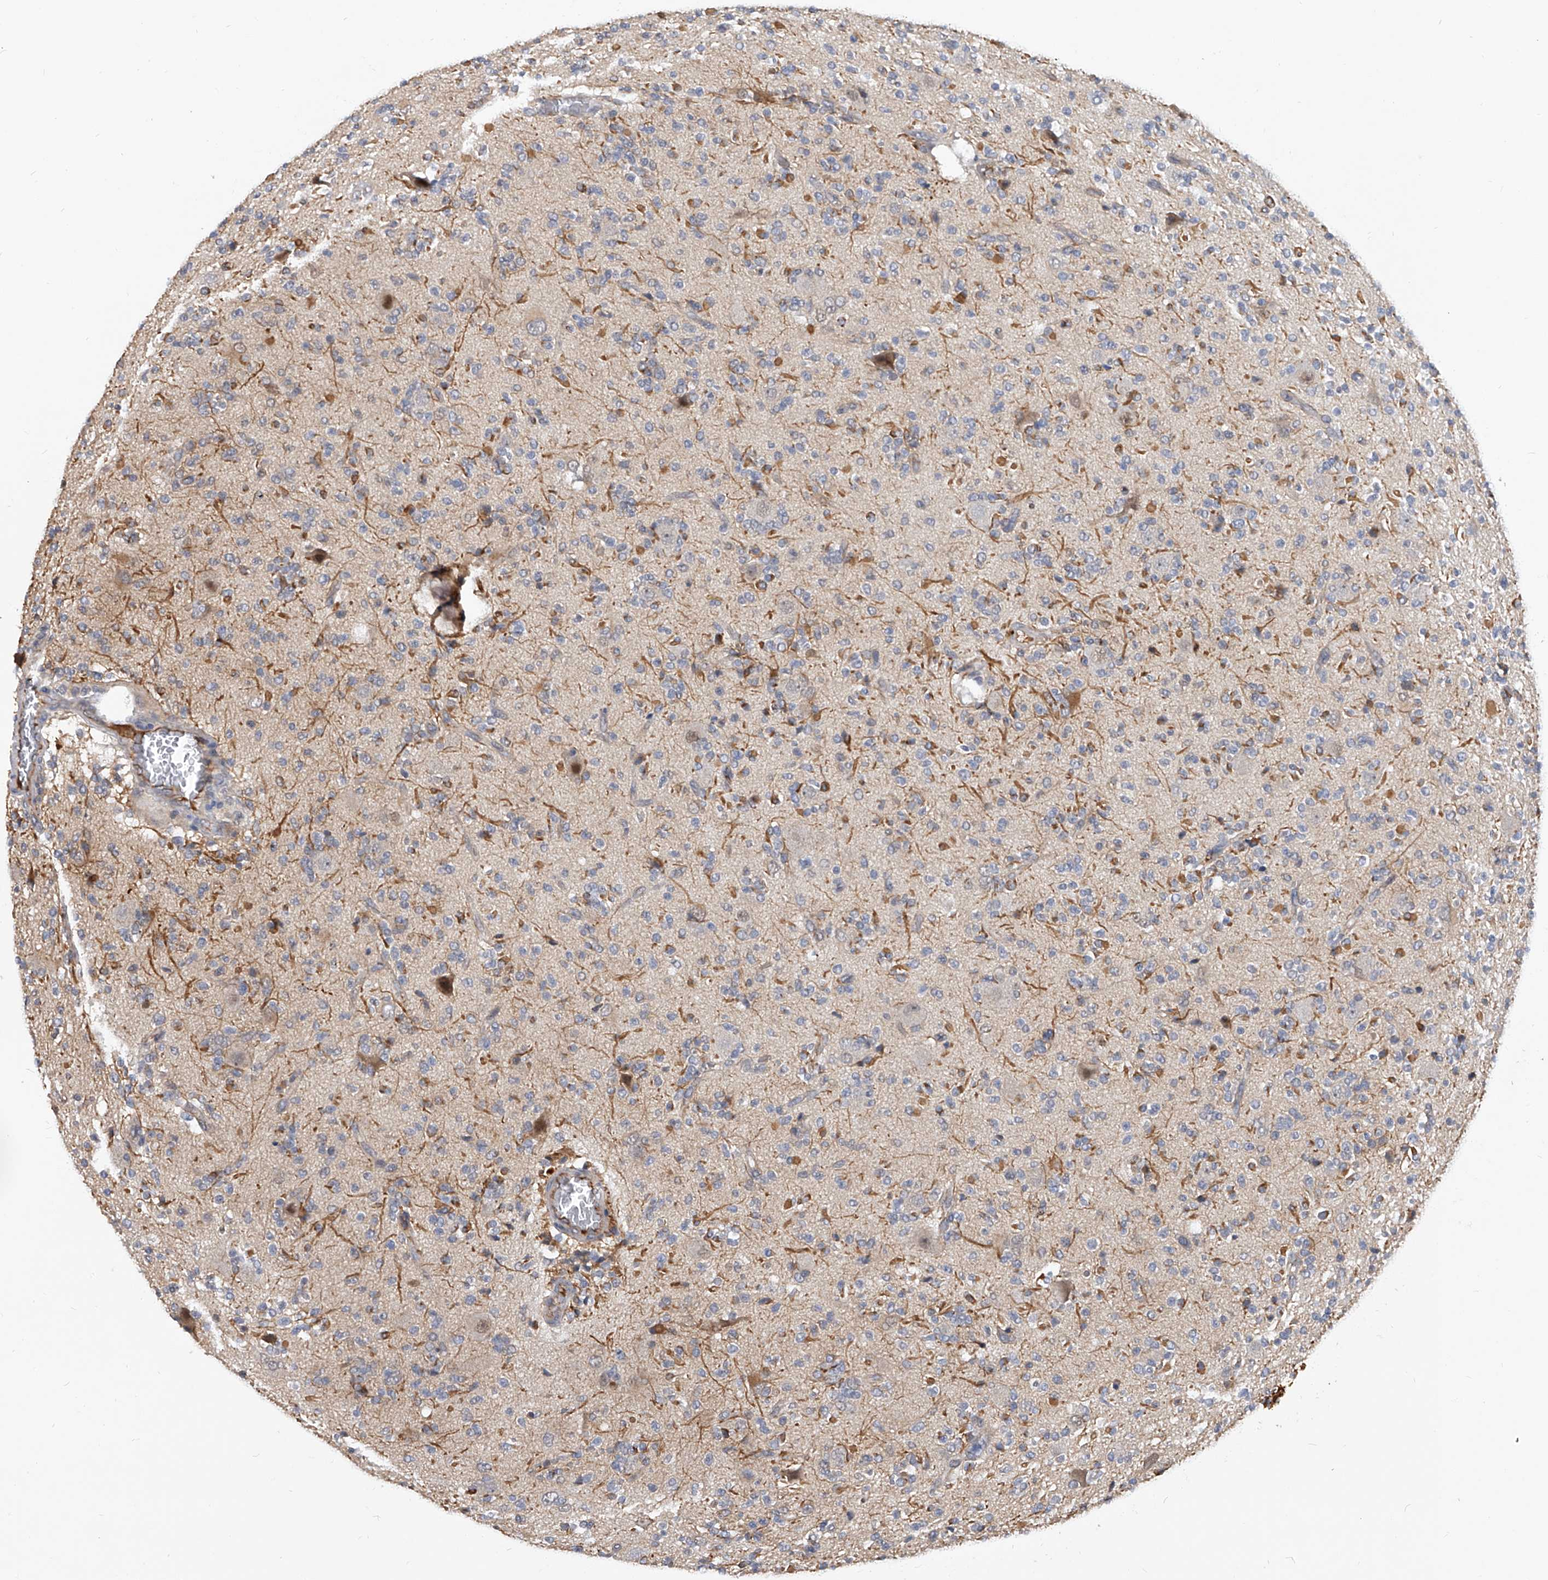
{"staining": {"intensity": "weak", "quantity": "<25%", "location": "cytoplasmic/membranous"}, "tissue": "glioma", "cell_type": "Tumor cells", "image_type": "cancer", "snomed": [{"axis": "morphology", "description": "Glioma, malignant, High grade"}, {"axis": "topography", "description": "Brain"}], "caption": "Human glioma stained for a protein using immunohistochemistry exhibits no positivity in tumor cells.", "gene": "ZNF25", "patient": {"sex": "male", "age": 34}}